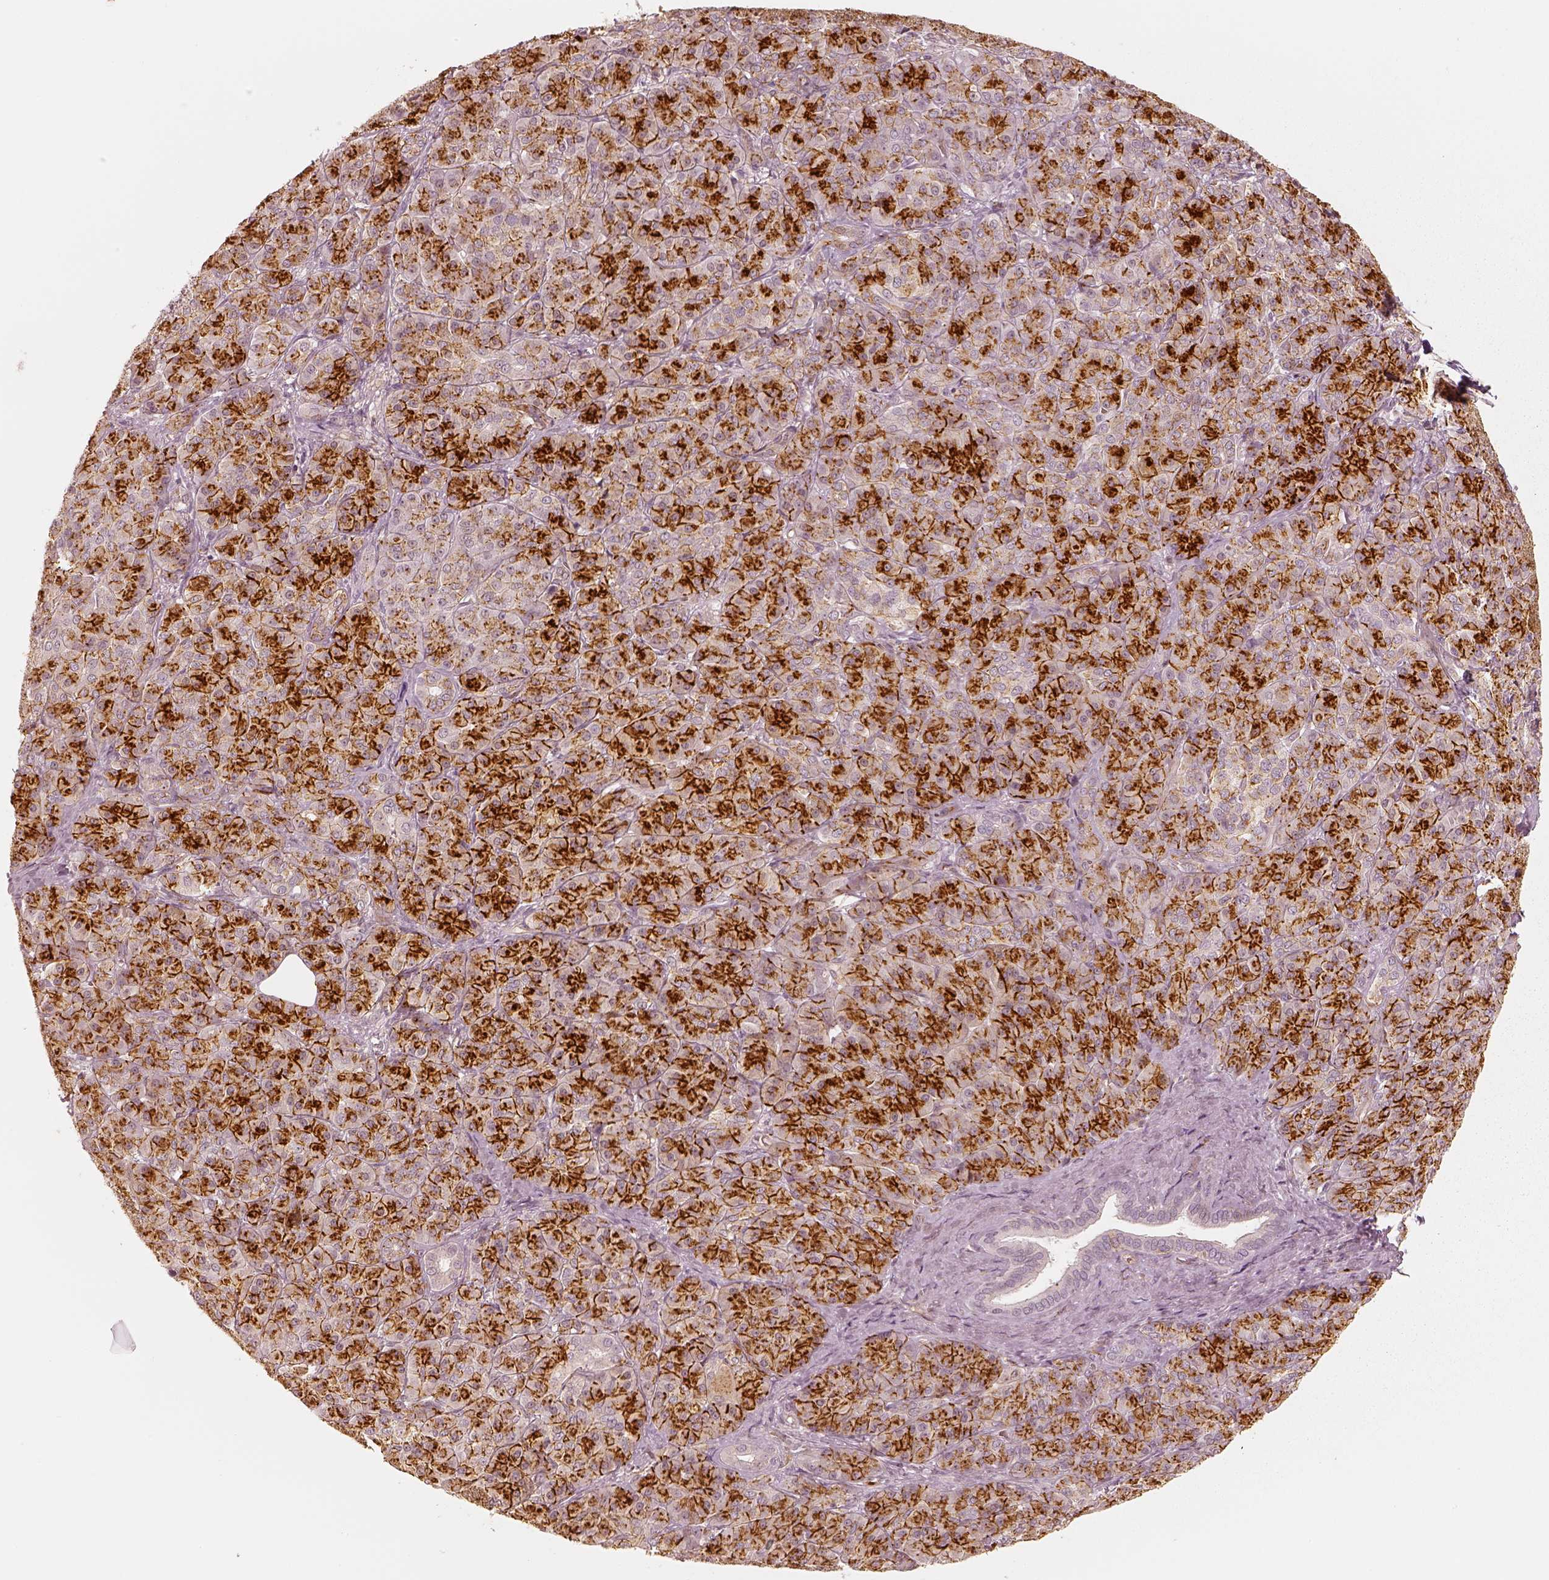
{"staining": {"intensity": "strong", "quantity": ">75%", "location": "cytoplasmic/membranous"}, "tissue": "pancreatic cancer", "cell_type": "Tumor cells", "image_type": "cancer", "snomed": [{"axis": "morphology", "description": "Normal tissue, NOS"}, {"axis": "morphology", "description": "Inflammation, NOS"}, {"axis": "morphology", "description": "Adenocarcinoma, NOS"}, {"axis": "topography", "description": "Pancreas"}], "caption": "Pancreatic cancer was stained to show a protein in brown. There is high levels of strong cytoplasmic/membranous expression in about >75% of tumor cells. The protein is stained brown, and the nuclei are stained in blue (DAB IHC with brightfield microscopy, high magnification).", "gene": "GORASP2", "patient": {"sex": "male", "age": 57}}